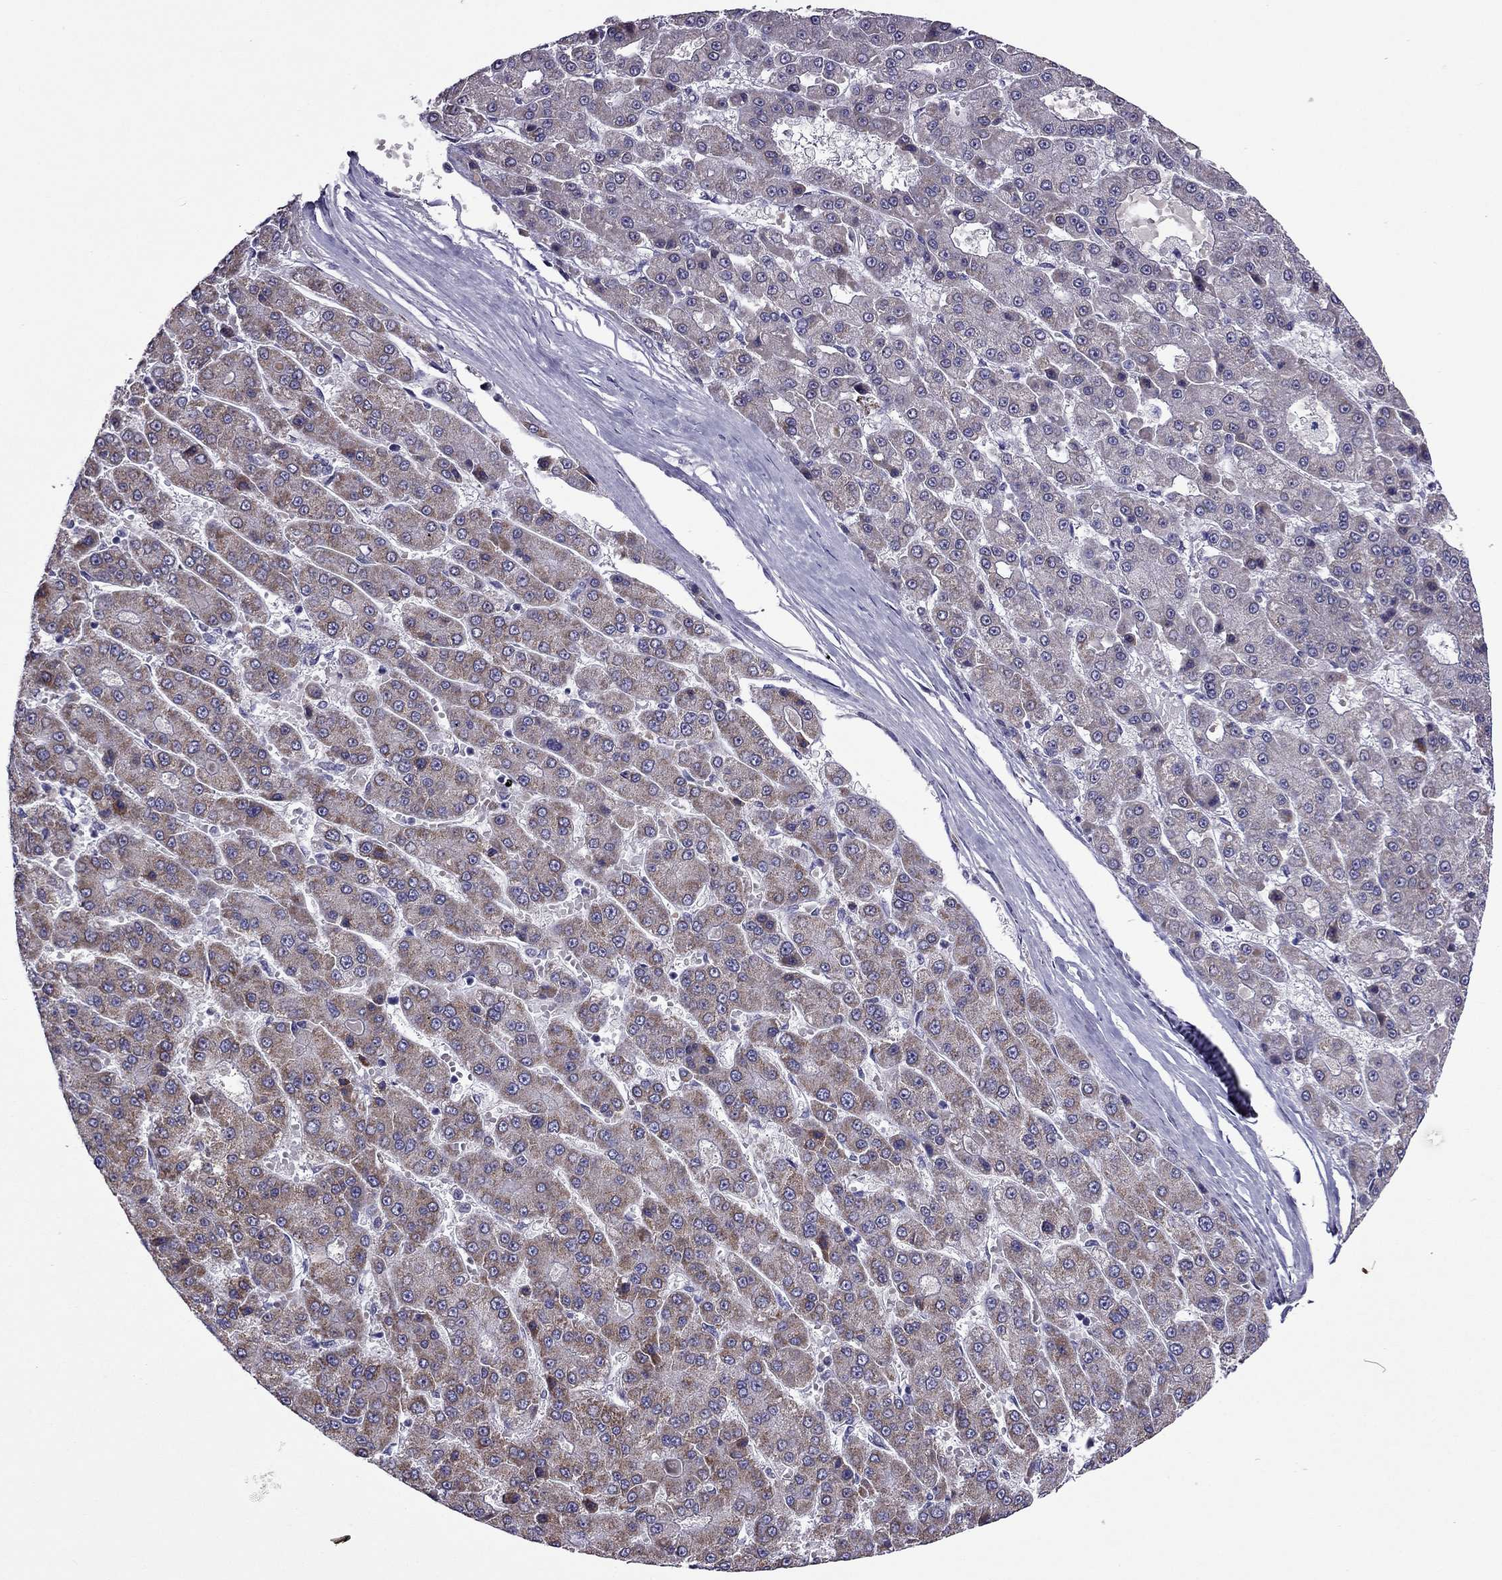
{"staining": {"intensity": "moderate", "quantity": ">75%", "location": "cytoplasmic/membranous"}, "tissue": "liver cancer", "cell_type": "Tumor cells", "image_type": "cancer", "snomed": [{"axis": "morphology", "description": "Carcinoma, Hepatocellular, NOS"}, {"axis": "topography", "description": "Liver"}], "caption": "Immunohistochemistry (IHC) of human liver cancer shows medium levels of moderate cytoplasmic/membranous positivity in about >75% of tumor cells.", "gene": "MYBPH", "patient": {"sex": "male", "age": 70}}